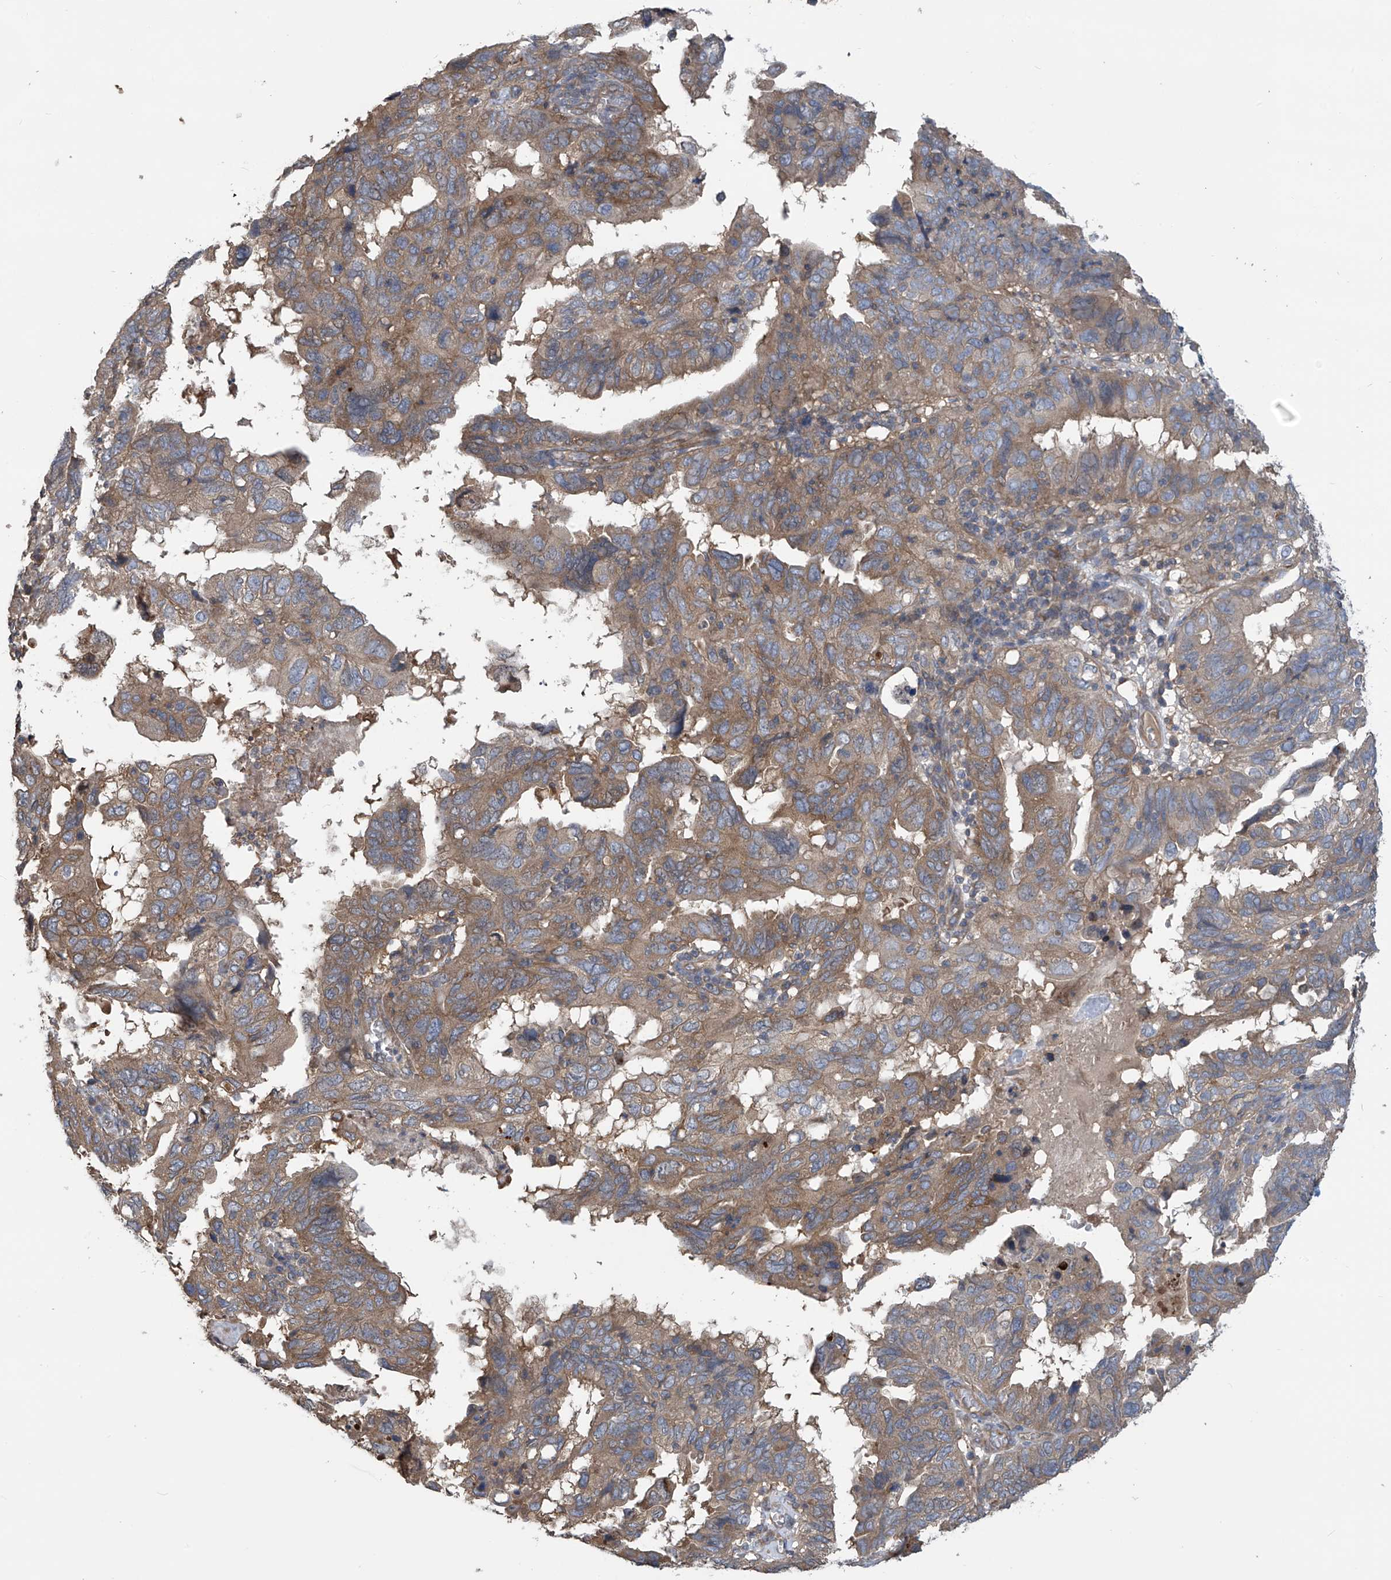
{"staining": {"intensity": "moderate", "quantity": ">75%", "location": "cytoplasmic/membranous"}, "tissue": "endometrial cancer", "cell_type": "Tumor cells", "image_type": "cancer", "snomed": [{"axis": "morphology", "description": "Adenocarcinoma, NOS"}, {"axis": "topography", "description": "Uterus"}], "caption": "Brown immunohistochemical staining in endometrial cancer reveals moderate cytoplasmic/membranous positivity in about >75% of tumor cells.", "gene": "PHACTR4", "patient": {"sex": "female", "age": 77}}